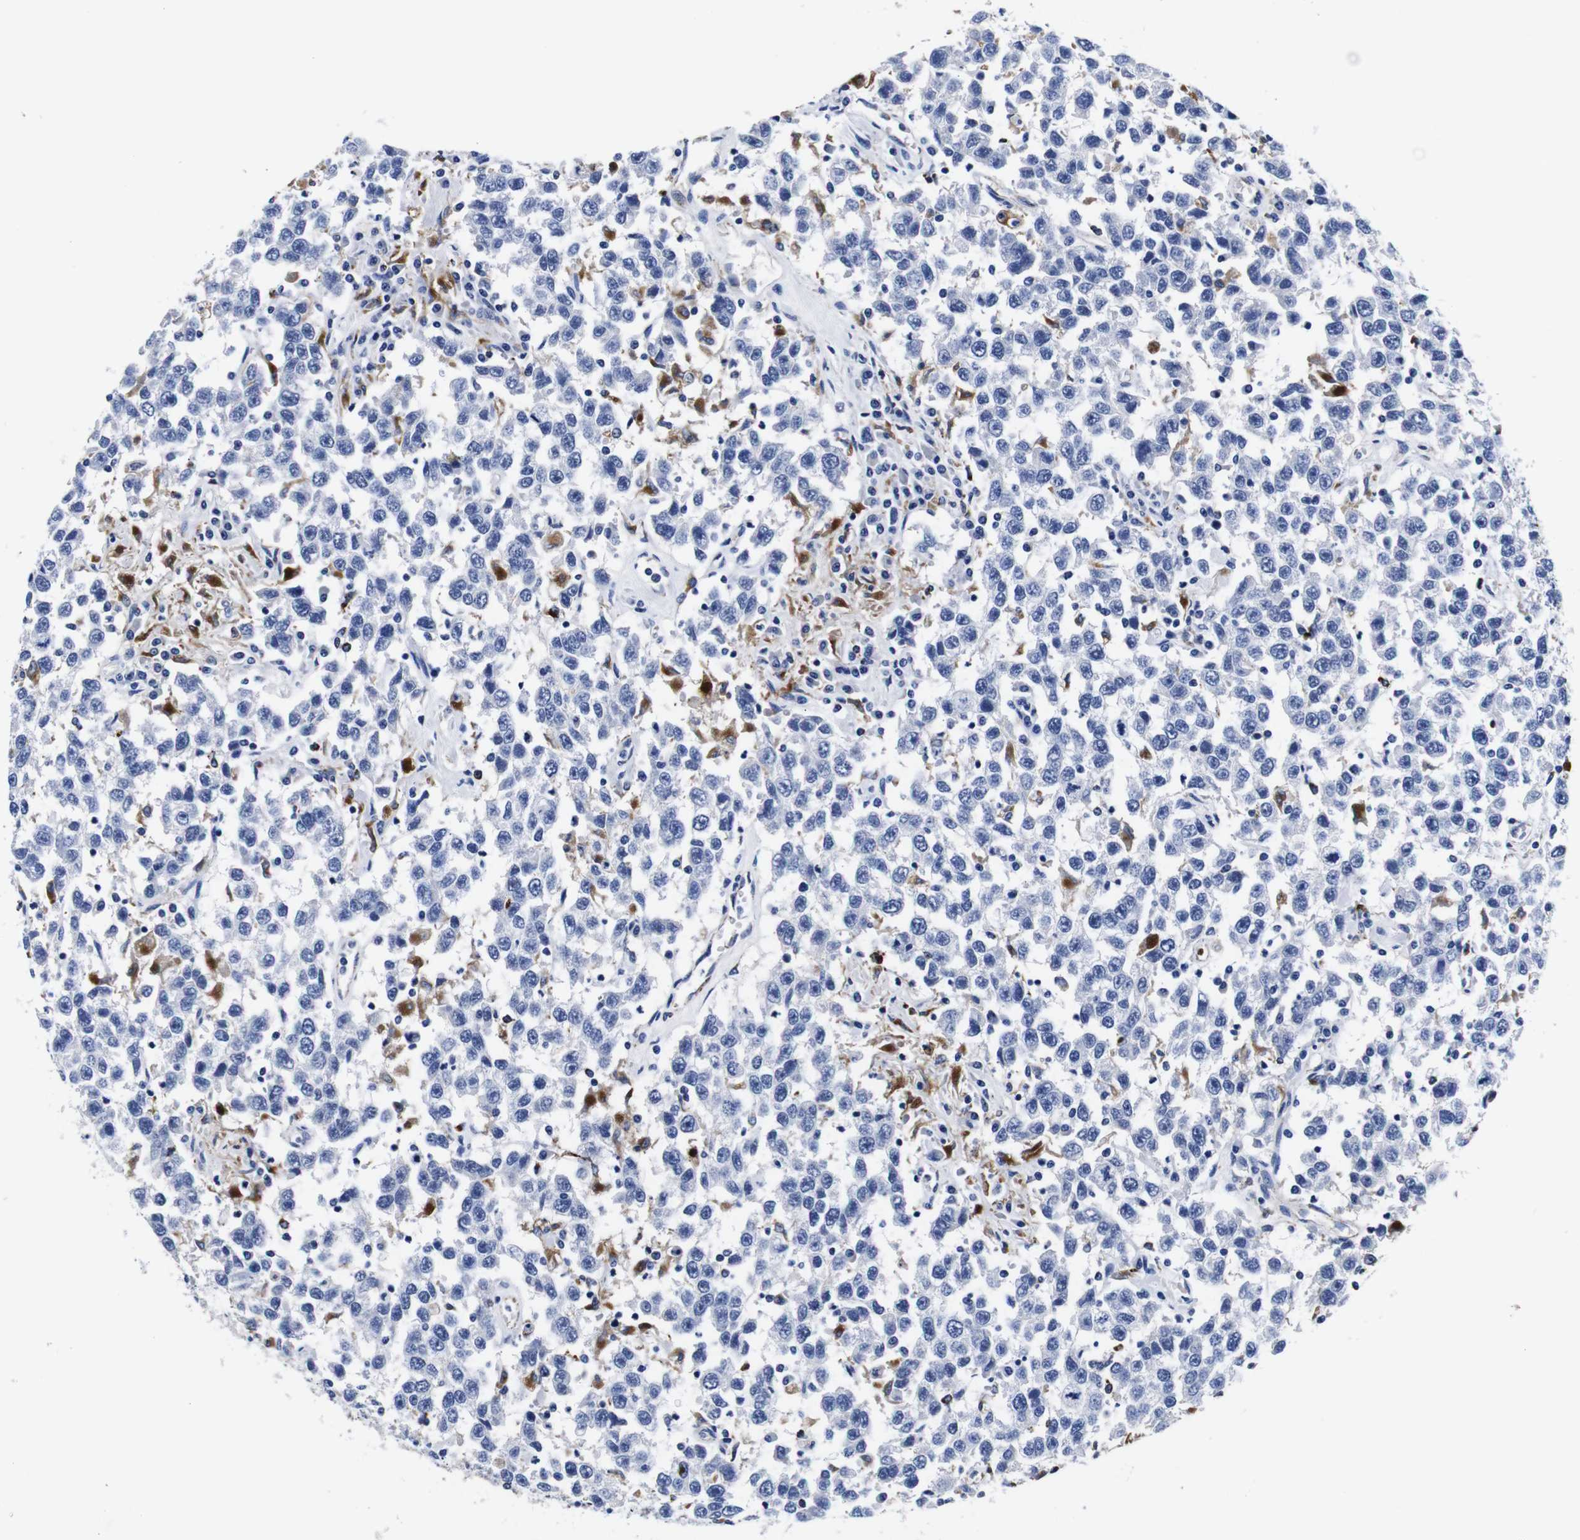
{"staining": {"intensity": "negative", "quantity": "none", "location": "none"}, "tissue": "testis cancer", "cell_type": "Tumor cells", "image_type": "cancer", "snomed": [{"axis": "morphology", "description": "Seminoma, NOS"}, {"axis": "topography", "description": "Testis"}], "caption": "A micrograph of human testis cancer is negative for staining in tumor cells.", "gene": "HLA-DMB", "patient": {"sex": "male", "age": 41}}